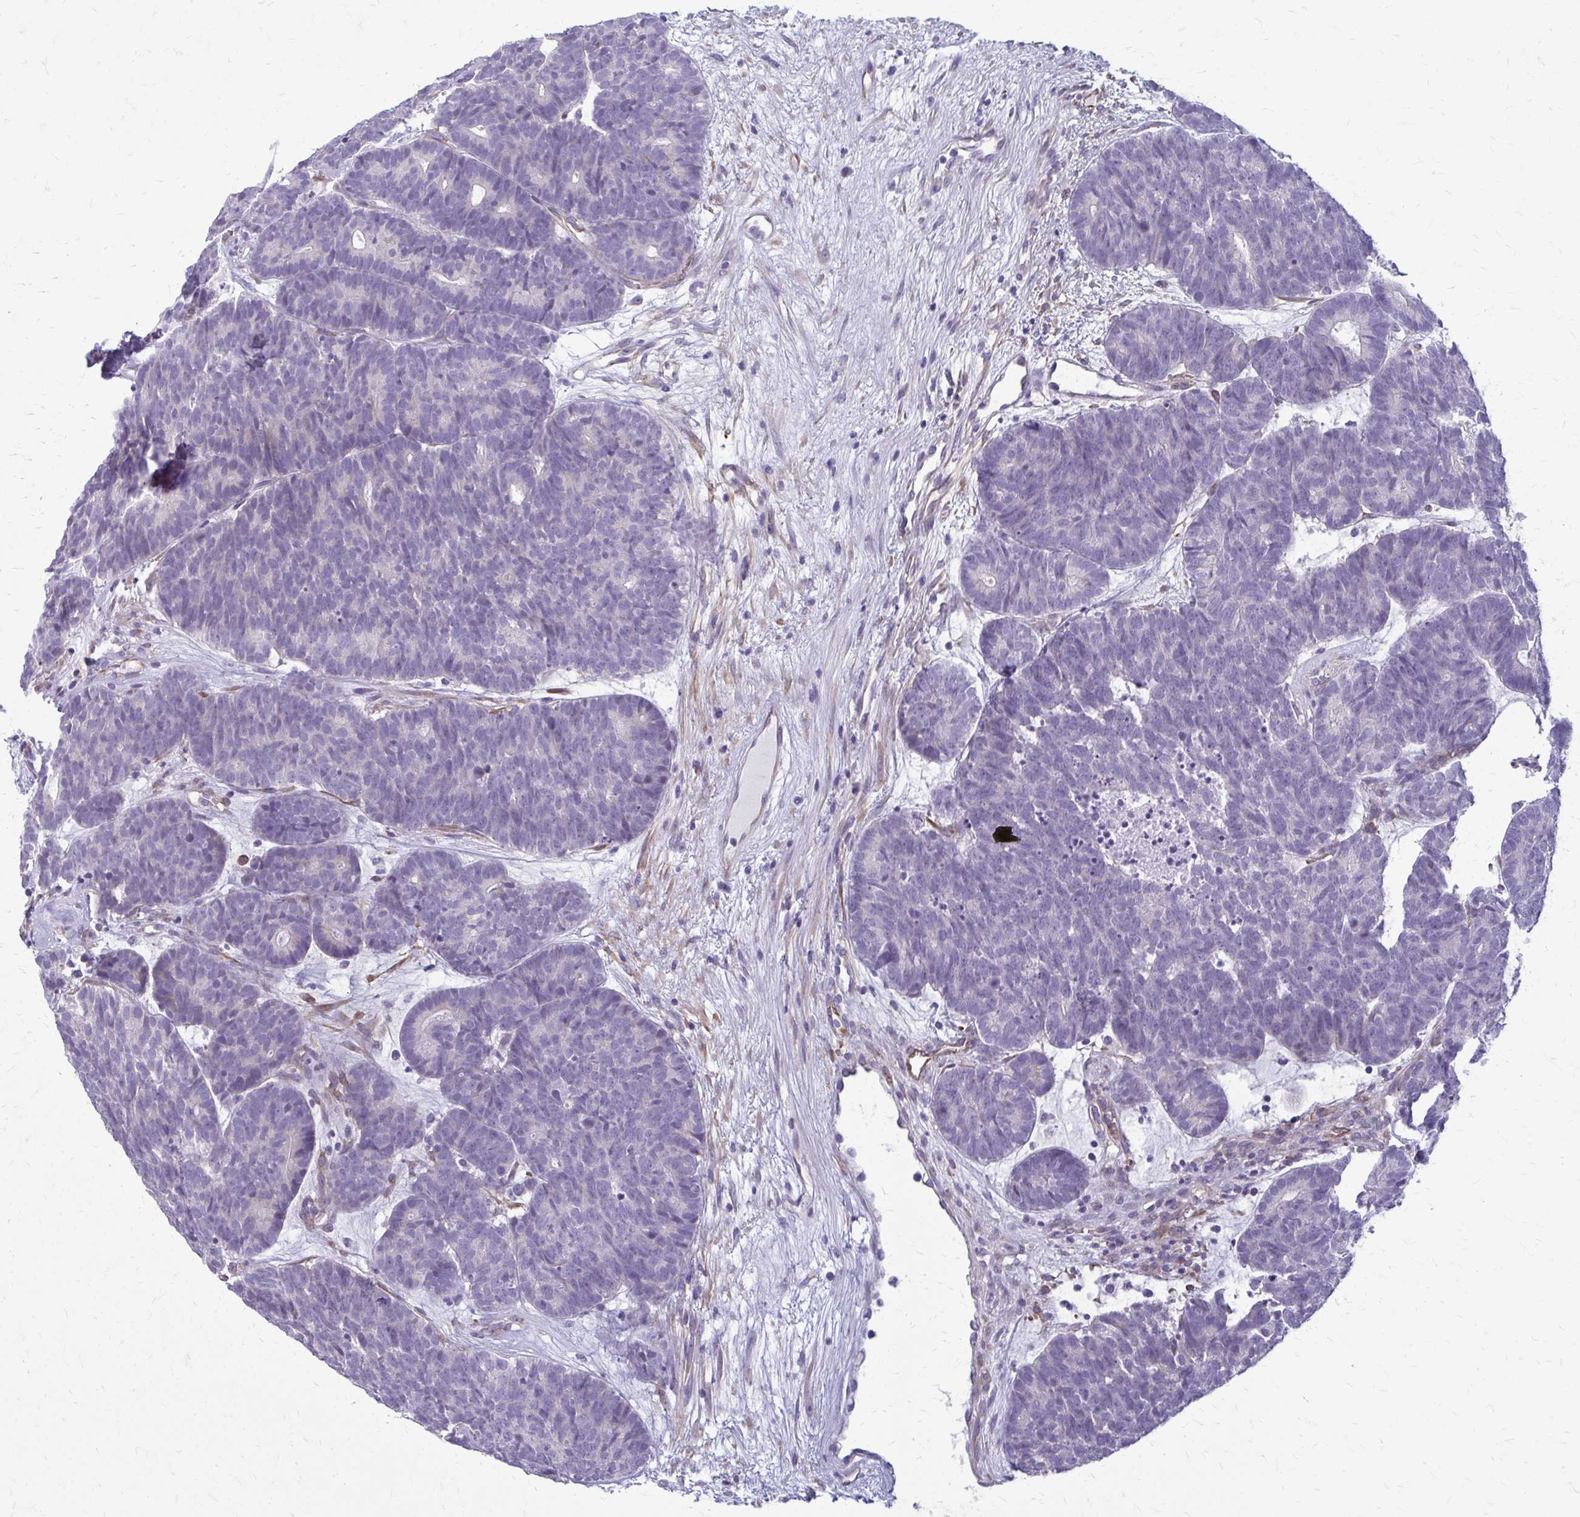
{"staining": {"intensity": "negative", "quantity": "none", "location": "none"}, "tissue": "head and neck cancer", "cell_type": "Tumor cells", "image_type": "cancer", "snomed": [{"axis": "morphology", "description": "Adenocarcinoma, NOS"}, {"axis": "topography", "description": "Head-Neck"}], "caption": "This is an IHC micrograph of head and neck cancer (adenocarcinoma). There is no expression in tumor cells.", "gene": "DEPP1", "patient": {"sex": "female", "age": 81}}